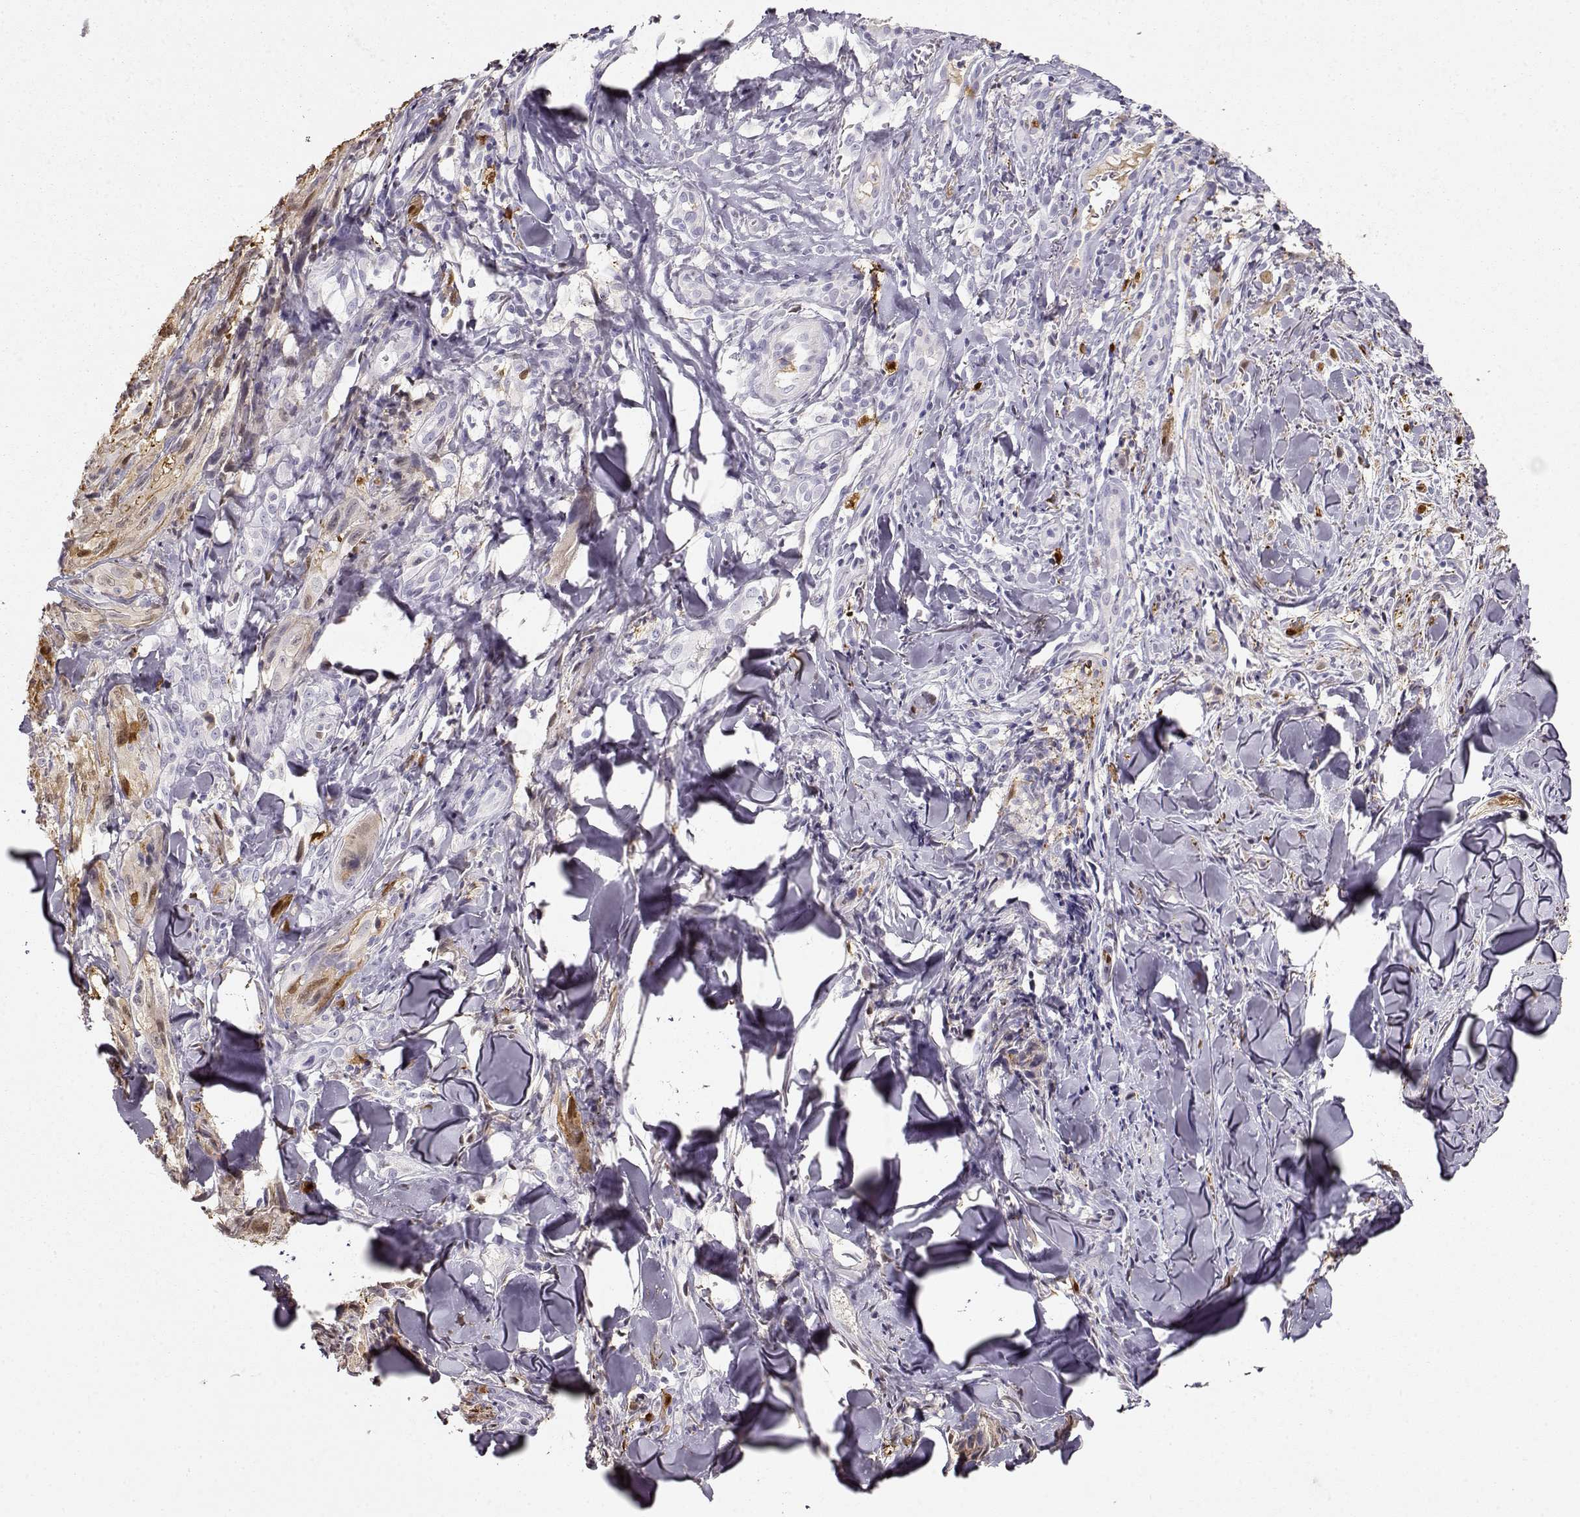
{"staining": {"intensity": "weak", "quantity": ">75%", "location": "cytoplasmic/membranous"}, "tissue": "melanoma", "cell_type": "Tumor cells", "image_type": "cancer", "snomed": [{"axis": "morphology", "description": "Malignant melanoma, NOS"}, {"axis": "topography", "description": "Skin"}], "caption": "A low amount of weak cytoplasmic/membranous expression is seen in about >75% of tumor cells in melanoma tissue.", "gene": "S100B", "patient": {"sex": "male", "age": 67}}